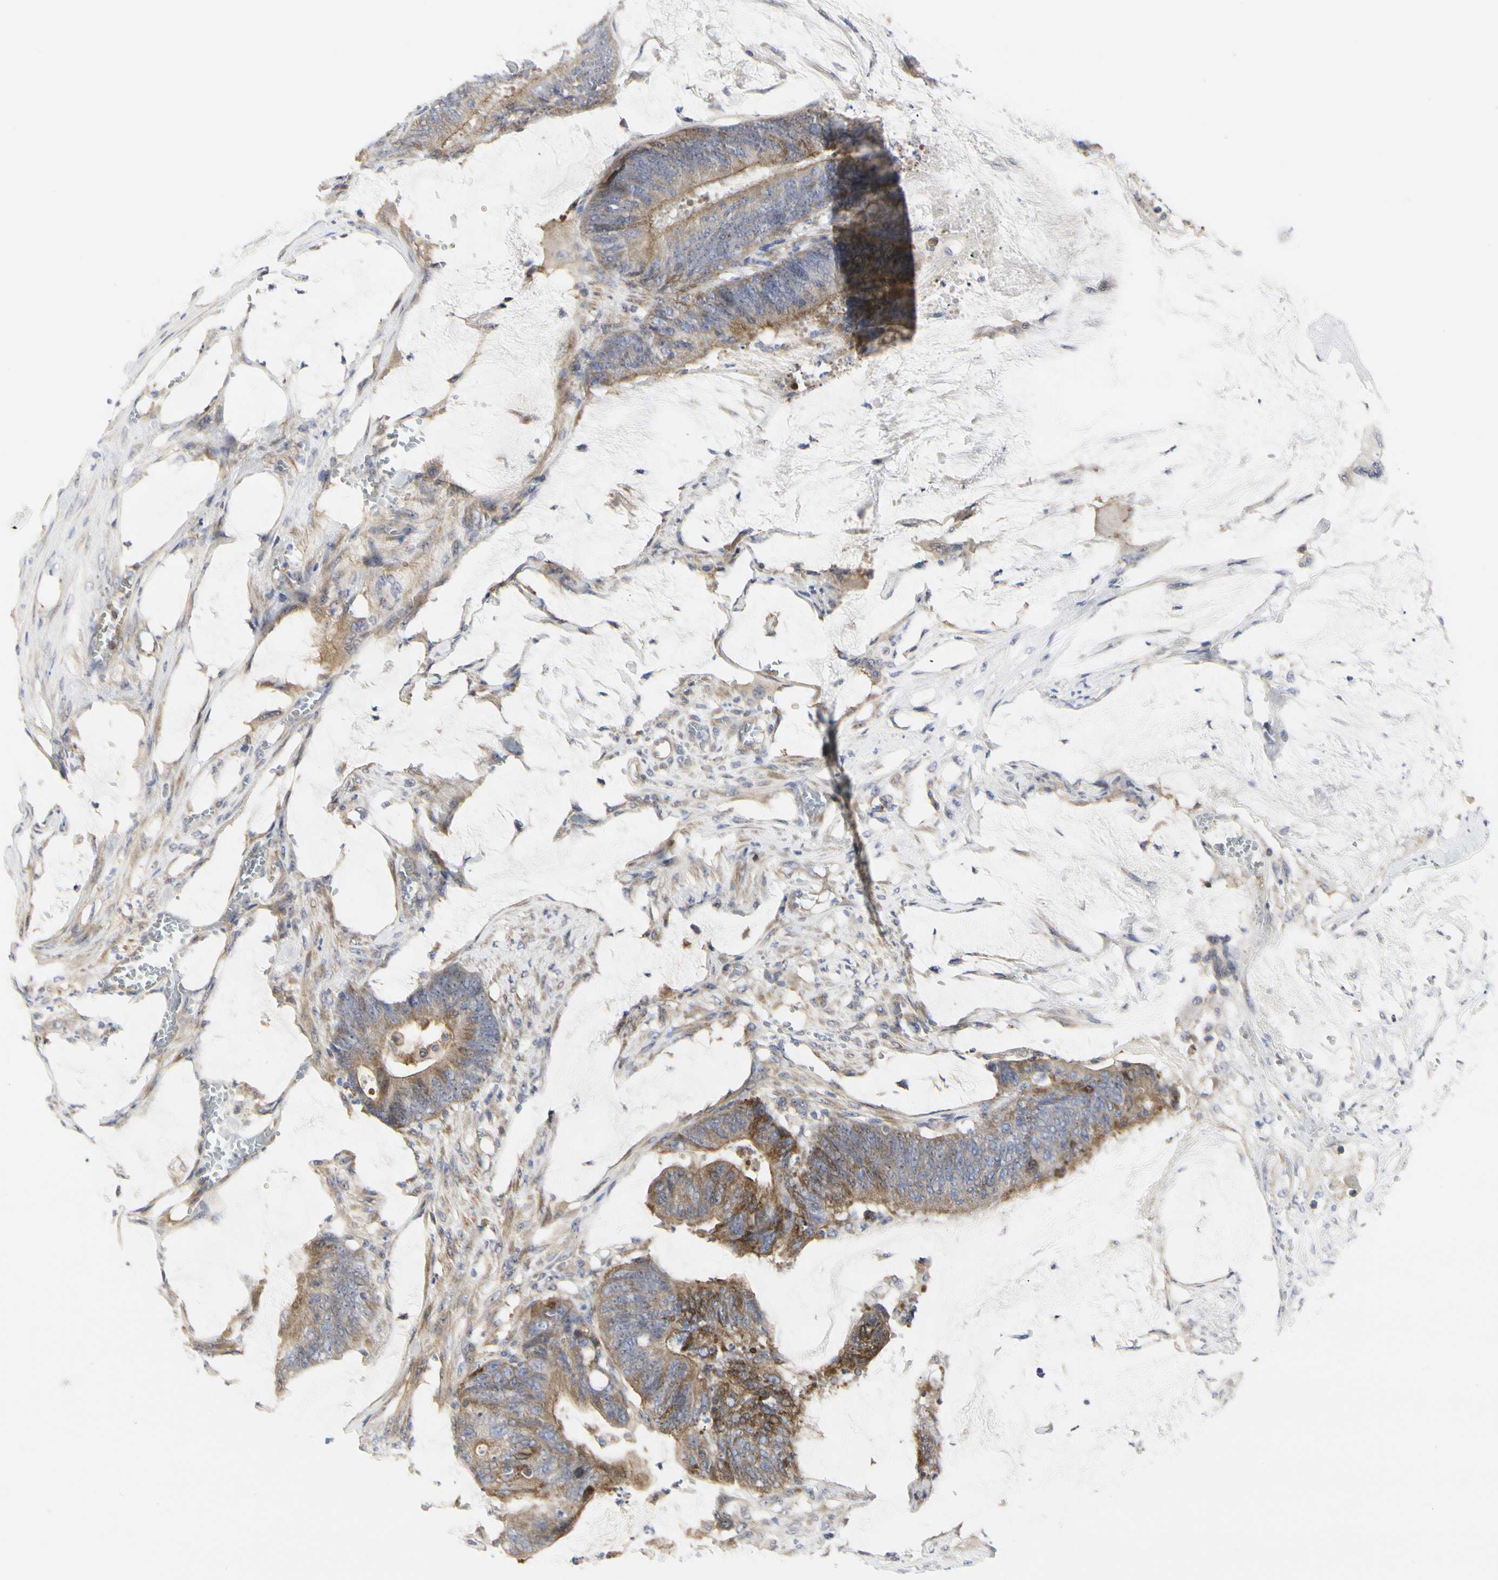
{"staining": {"intensity": "moderate", "quantity": ">75%", "location": "cytoplasmic/membranous"}, "tissue": "colorectal cancer", "cell_type": "Tumor cells", "image_type": "cancer", "snomed": [{"axis": "morphology", "description": "Adenocarcinoma, NOS"}, {"axis": "topography", "description": "Rectum"}], "caption": "Tumor cells demonstrate moderate cytoplasmic/membranous expression in about >75% of cells in colorectal adenocarcinoma.", "gene": "SHANK2", "patient": {"sex": "female", "age": 66}}